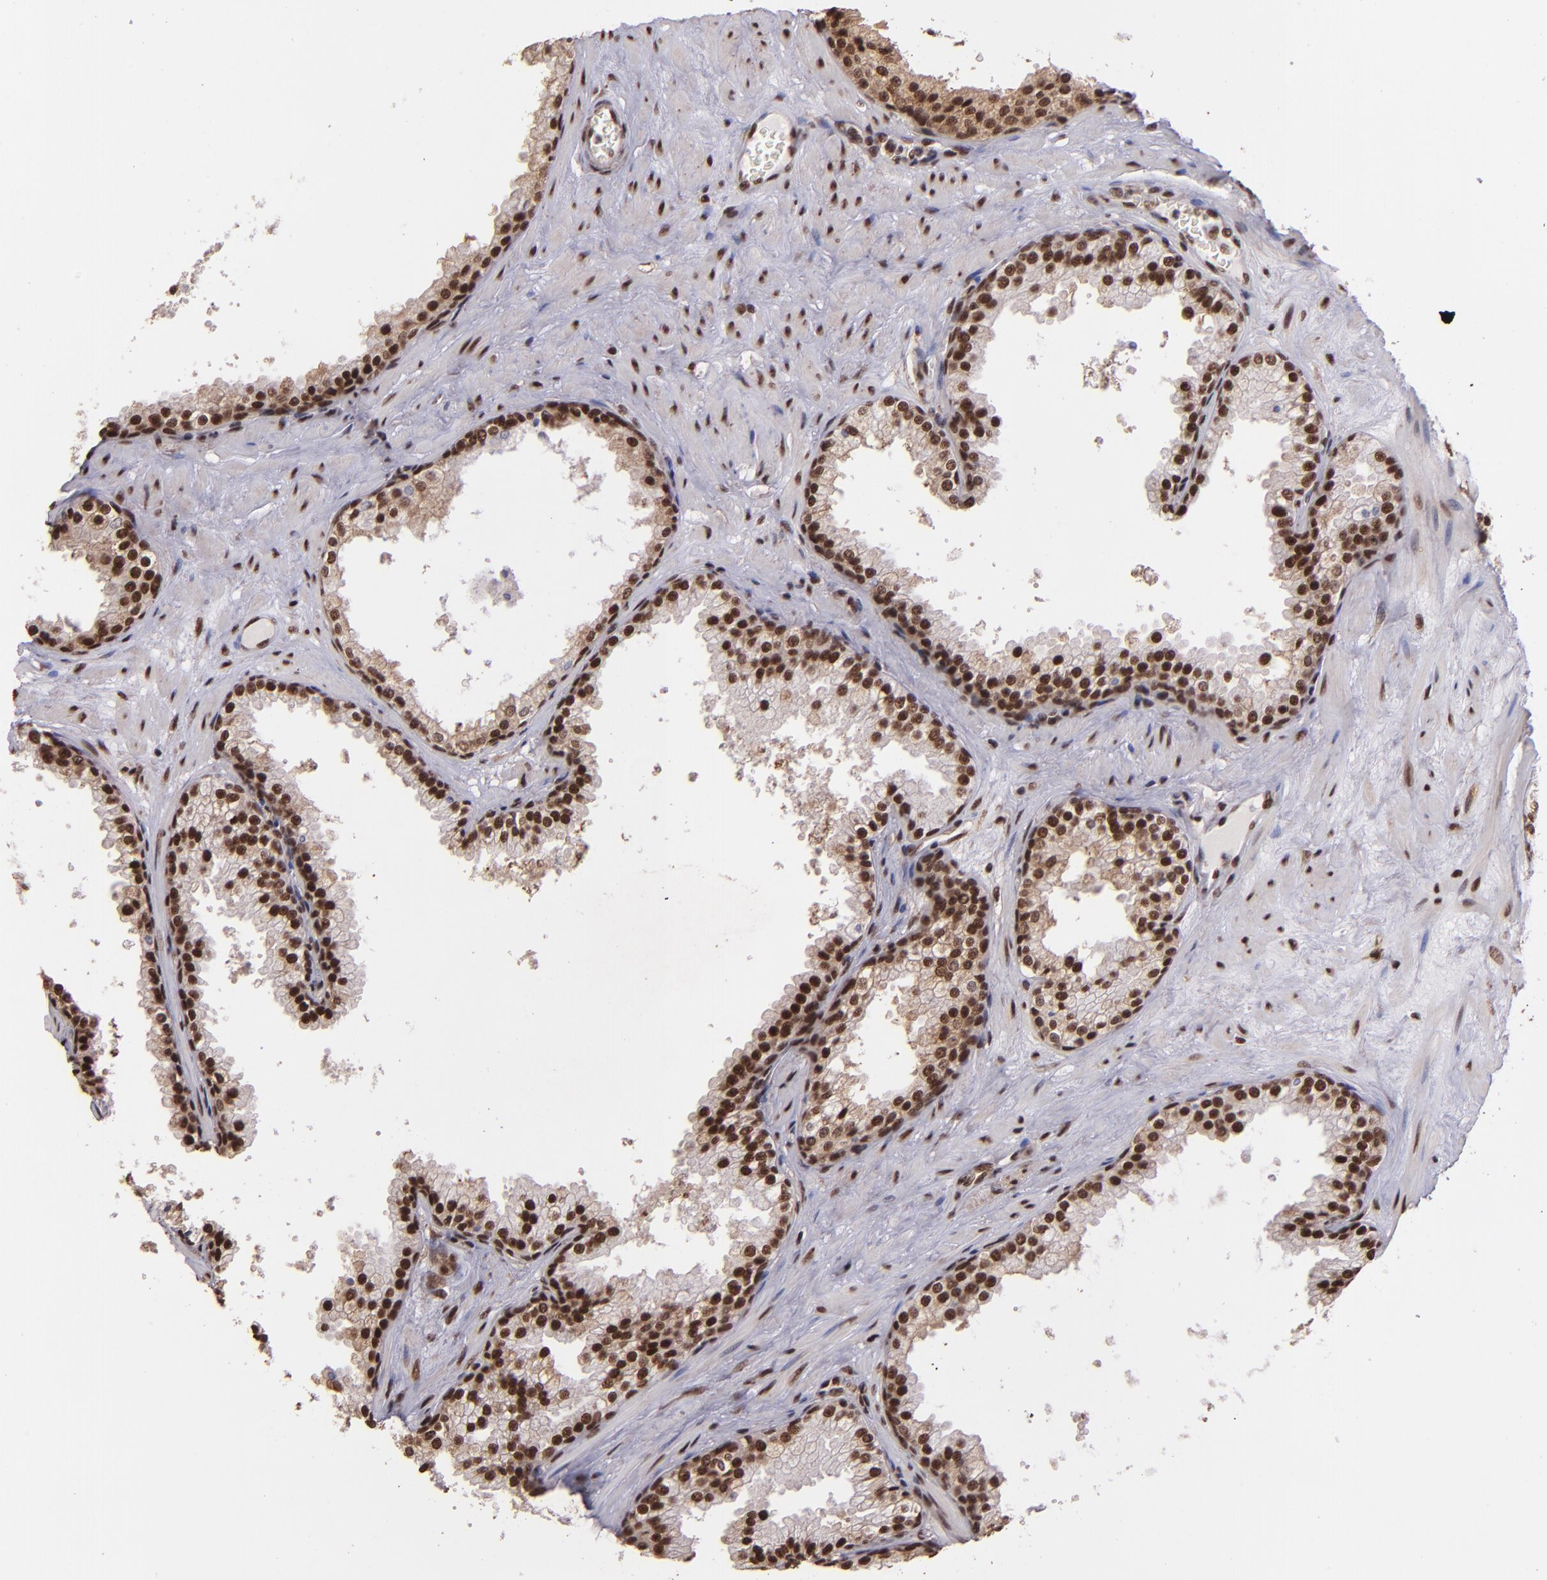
{"staining": {"intensity": "strong", "quantity": ">75%", "location": "nuclear"}, "tissue": "prostate cancer", "cell_type": "Tumor cells", "image_type": "cancer", "snomed": [{"axis": "morphology", "description": "Adenocarcinoma, Medium grade"}, {"axis": "topography", "description": "Prostate"}], "caption": "DAB (3,3'-diaminobenzidine) immunohistochemical staining of human prostate medium-grade adenocarcinoma exhibits strong nuclear protein positivity in about >75% of tumor cells.", "gene": "PQBP1", "patient": {"sex": "male", "age": 60}}